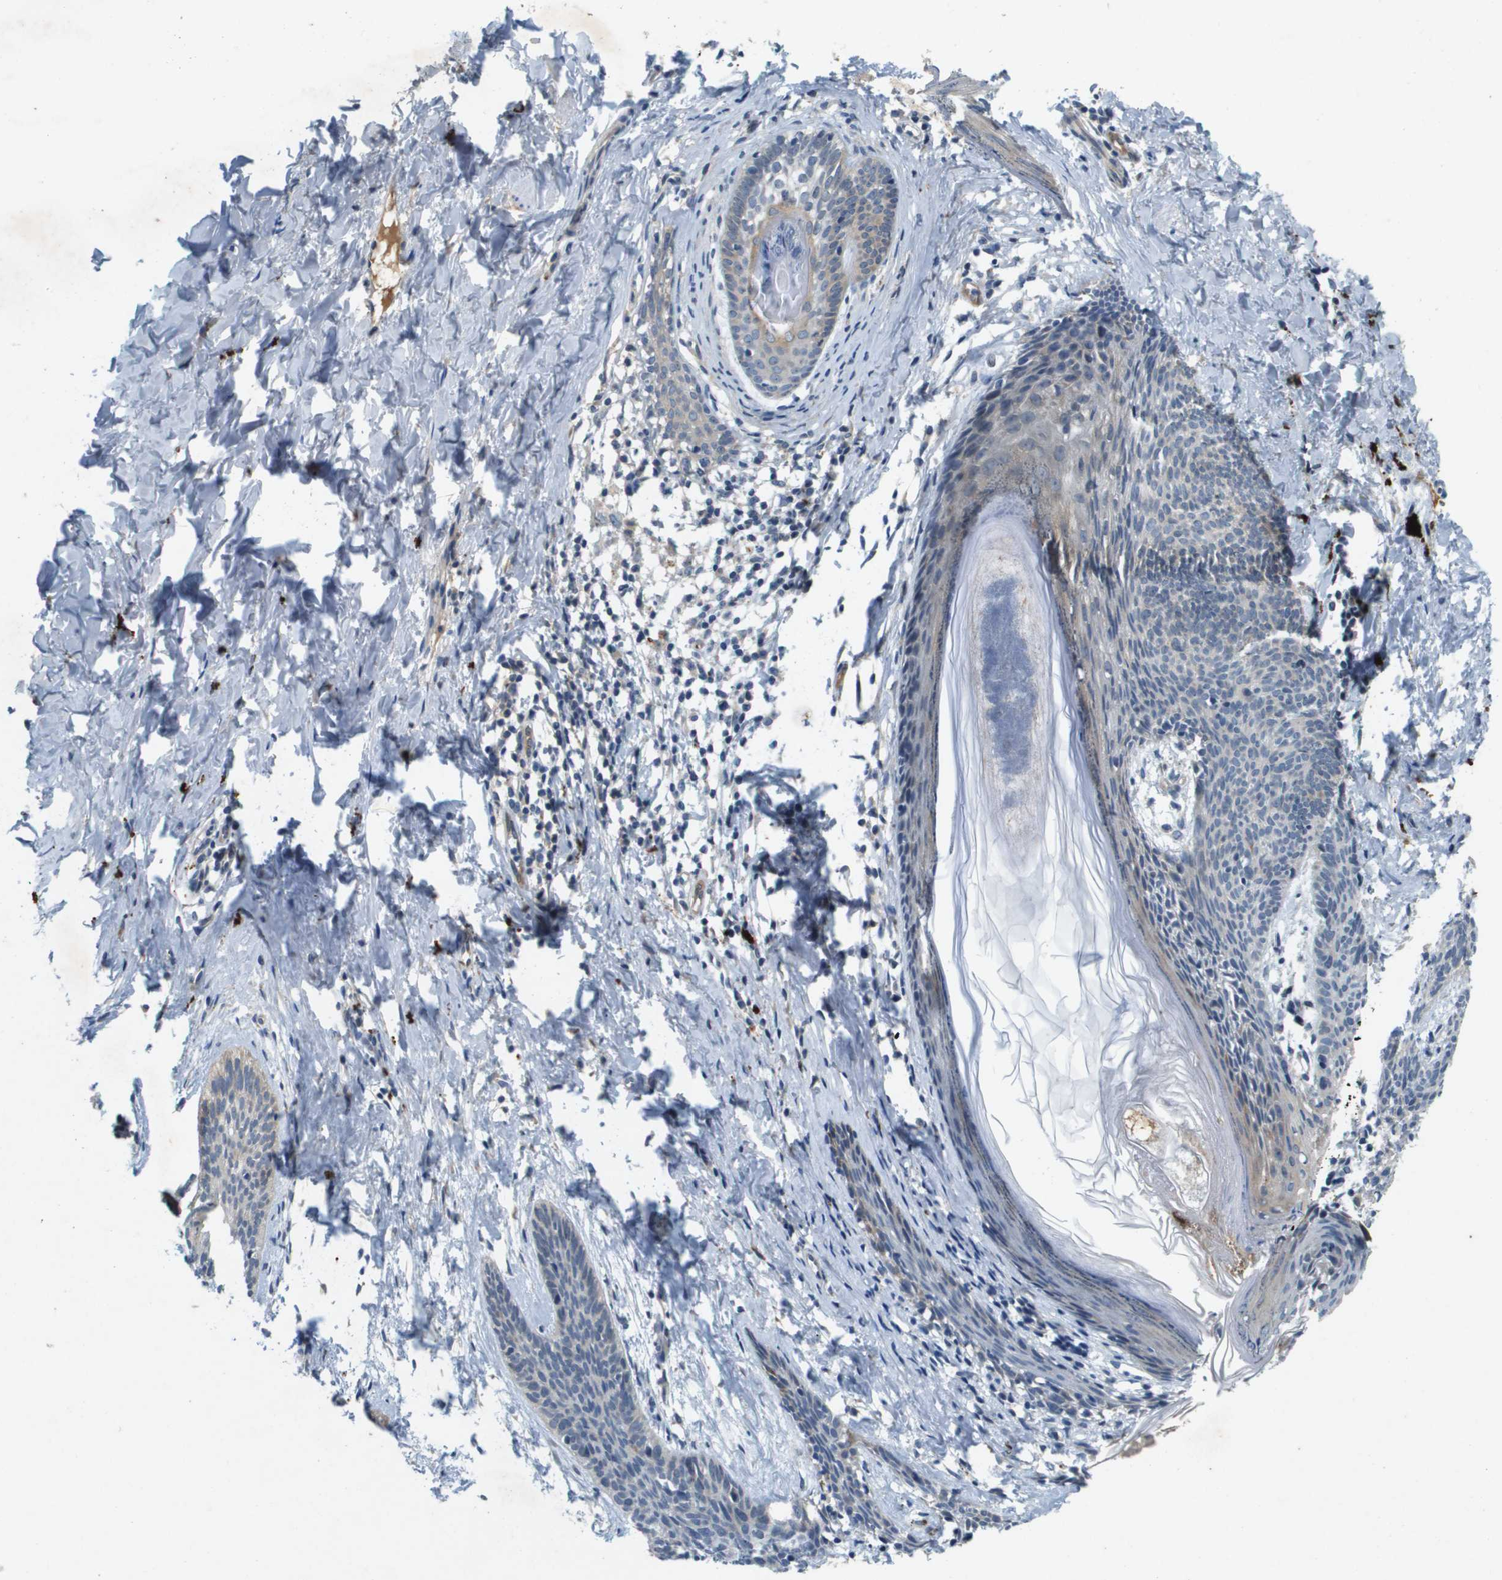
{"staining": {"intensity": "moderate", "quantity": "<25%", "location": "cytoplasmic/membranous"}, "tissue": "skin cancer", "cell_type": "Tumor cells", "image_type": "cancer", "snomed": [{"axis": "morphology", "description": "Basal cell carcinoma"}, {"axis": "topography", "description": "Skin"}], "caption": "Protein expression by immunohistochemistry (IHC) reveals moderate cytoplasmic/membranous expression in about <25% of tumor cells in skin cancer (basal cell carcinoma).", "gene": "PGAP3", "patient": {"sex": "male", "age": 60}}